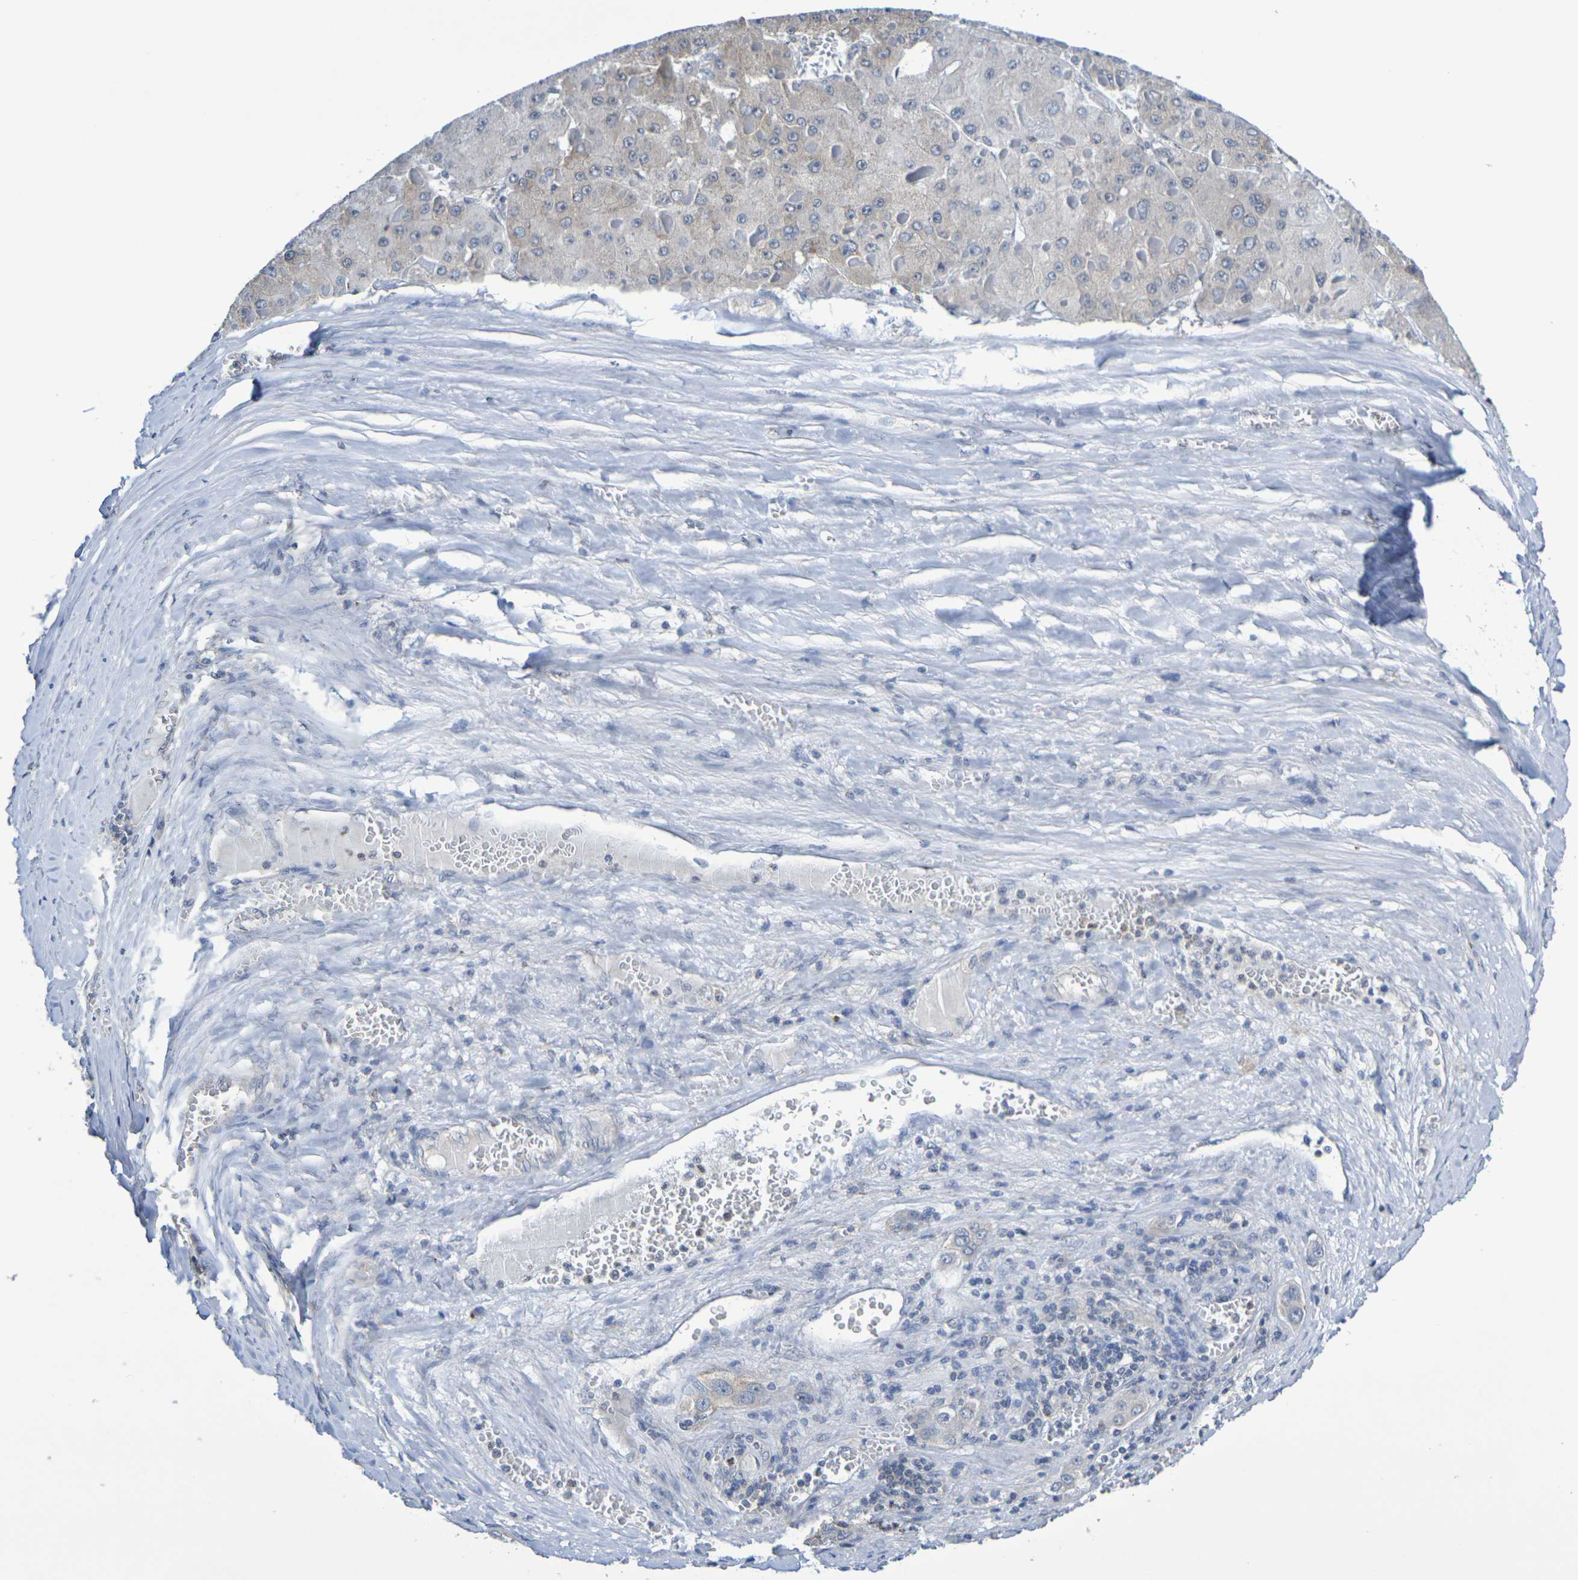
{"staining": {"intensity": "weak", "quantity": "25%-75%", "location": "cytoplasmic/membranous"}, "tissue": "liver cancer", "cell_type": "Tumor cells", "image_type": "cancer", "snomed": [{"axis": "morphology", "description": "Carcinoma, Hepatocellular, NOS"}, {"axis": "topography", "description": "Liver"}], "caption": "This photomicrograph displays immunohistochemistry staining of hepatocellular carcinoma (liver), with low weak cytoplasmic/membranous positivity in approximately 25%-75% of tumor cells.", "gene": "CHRNB1", "patient": {"sex": "female", "age": 73}}